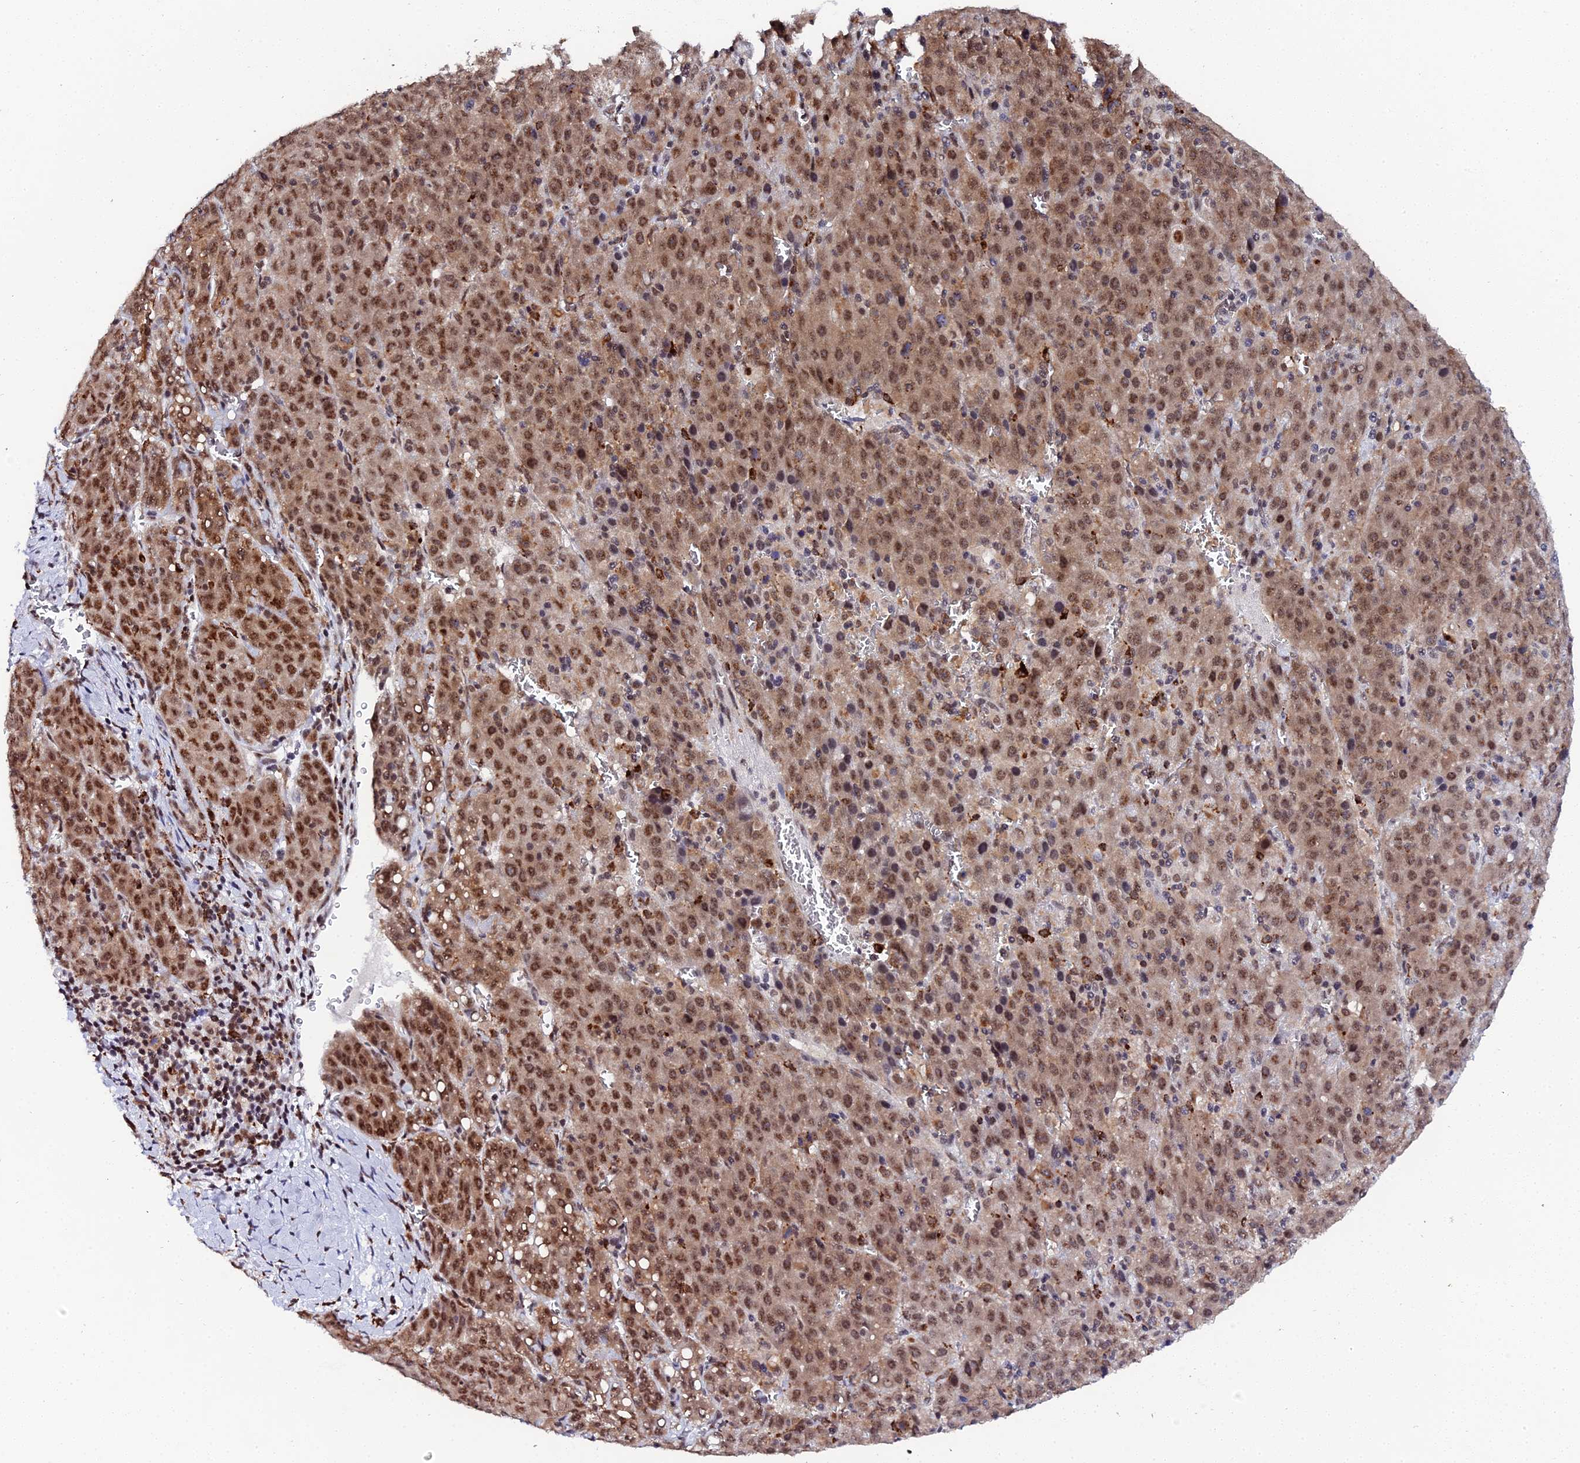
{"staining": {"intensity": "strong", "quantity": ">75%", "location": "cytoplasmic/membranous,nuclear"}, "tissue": "liver cancer", "cell_type": "Tumor cells", "image_type": "cancer", "snomed": [{"axis": "morphology", "description": "Carcinoma, Hepatocellular, NOS"}, {"axis": "topography", "description": "Liver"}], "caption": "This is an image of IHC staining of hepatocellular carcinoma (liver), which shows strong expression in the cytoplasmic/membranous and nuclear of tumor cells.", "gene": "MAGOHB", "patient": {"sex": "female", "age": 53}}